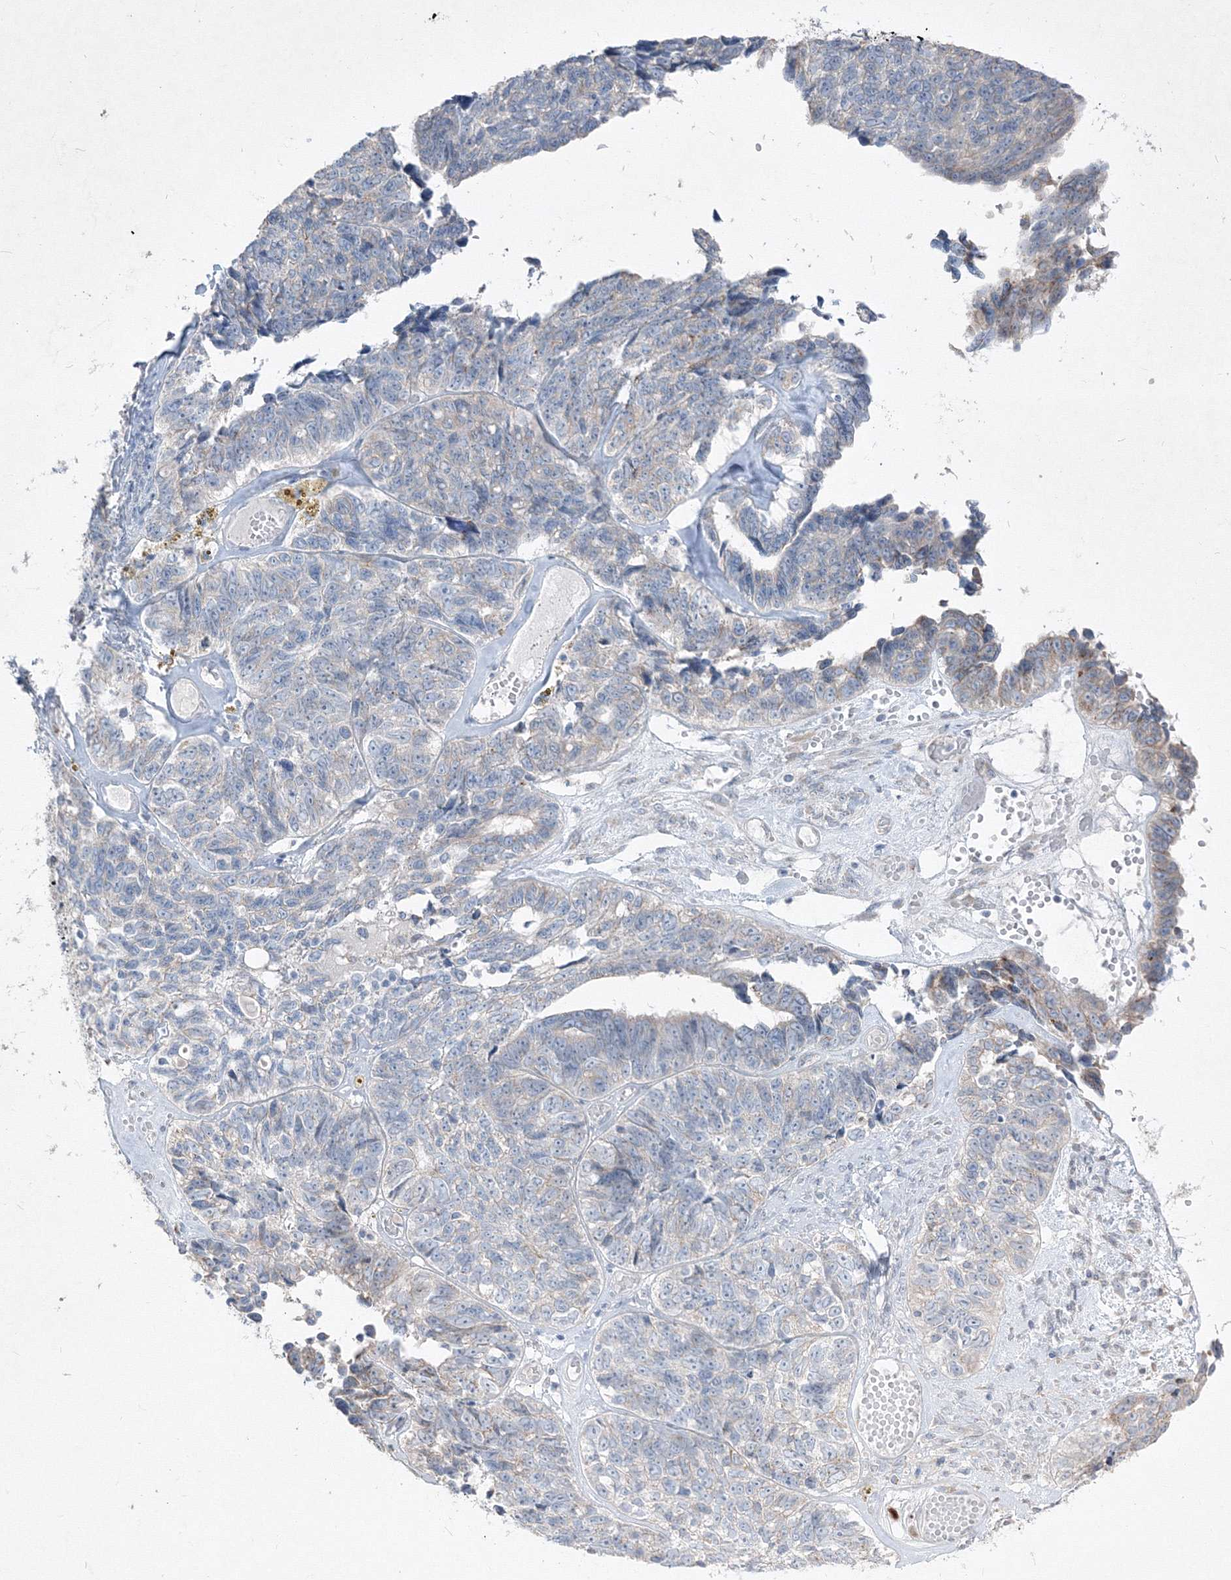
{"staining": {"intensity": "negative", "quantity": "none", "location": "none"}, "tissue": "ovarian cancer", "cell_type": "Tumor cells", "image_type": "cancer", "snomed": [{"axis": "morphology", "description": "Cystadenocarcinoma, serous, NOS"}, {"axis": "topography", "description": "Ovary"}], "caption": "Immunohistochemical staining of ovarian serous cystadenocarcinoma displays no significant staining in tumor cells. (Brightfield microscopy of DAB (3,3'-diaminobenzidine) immunohistochemistry (IHC) at high magnification).", "gene": "IFNAR1", "patient": {"sex": "female", "age": 79}}